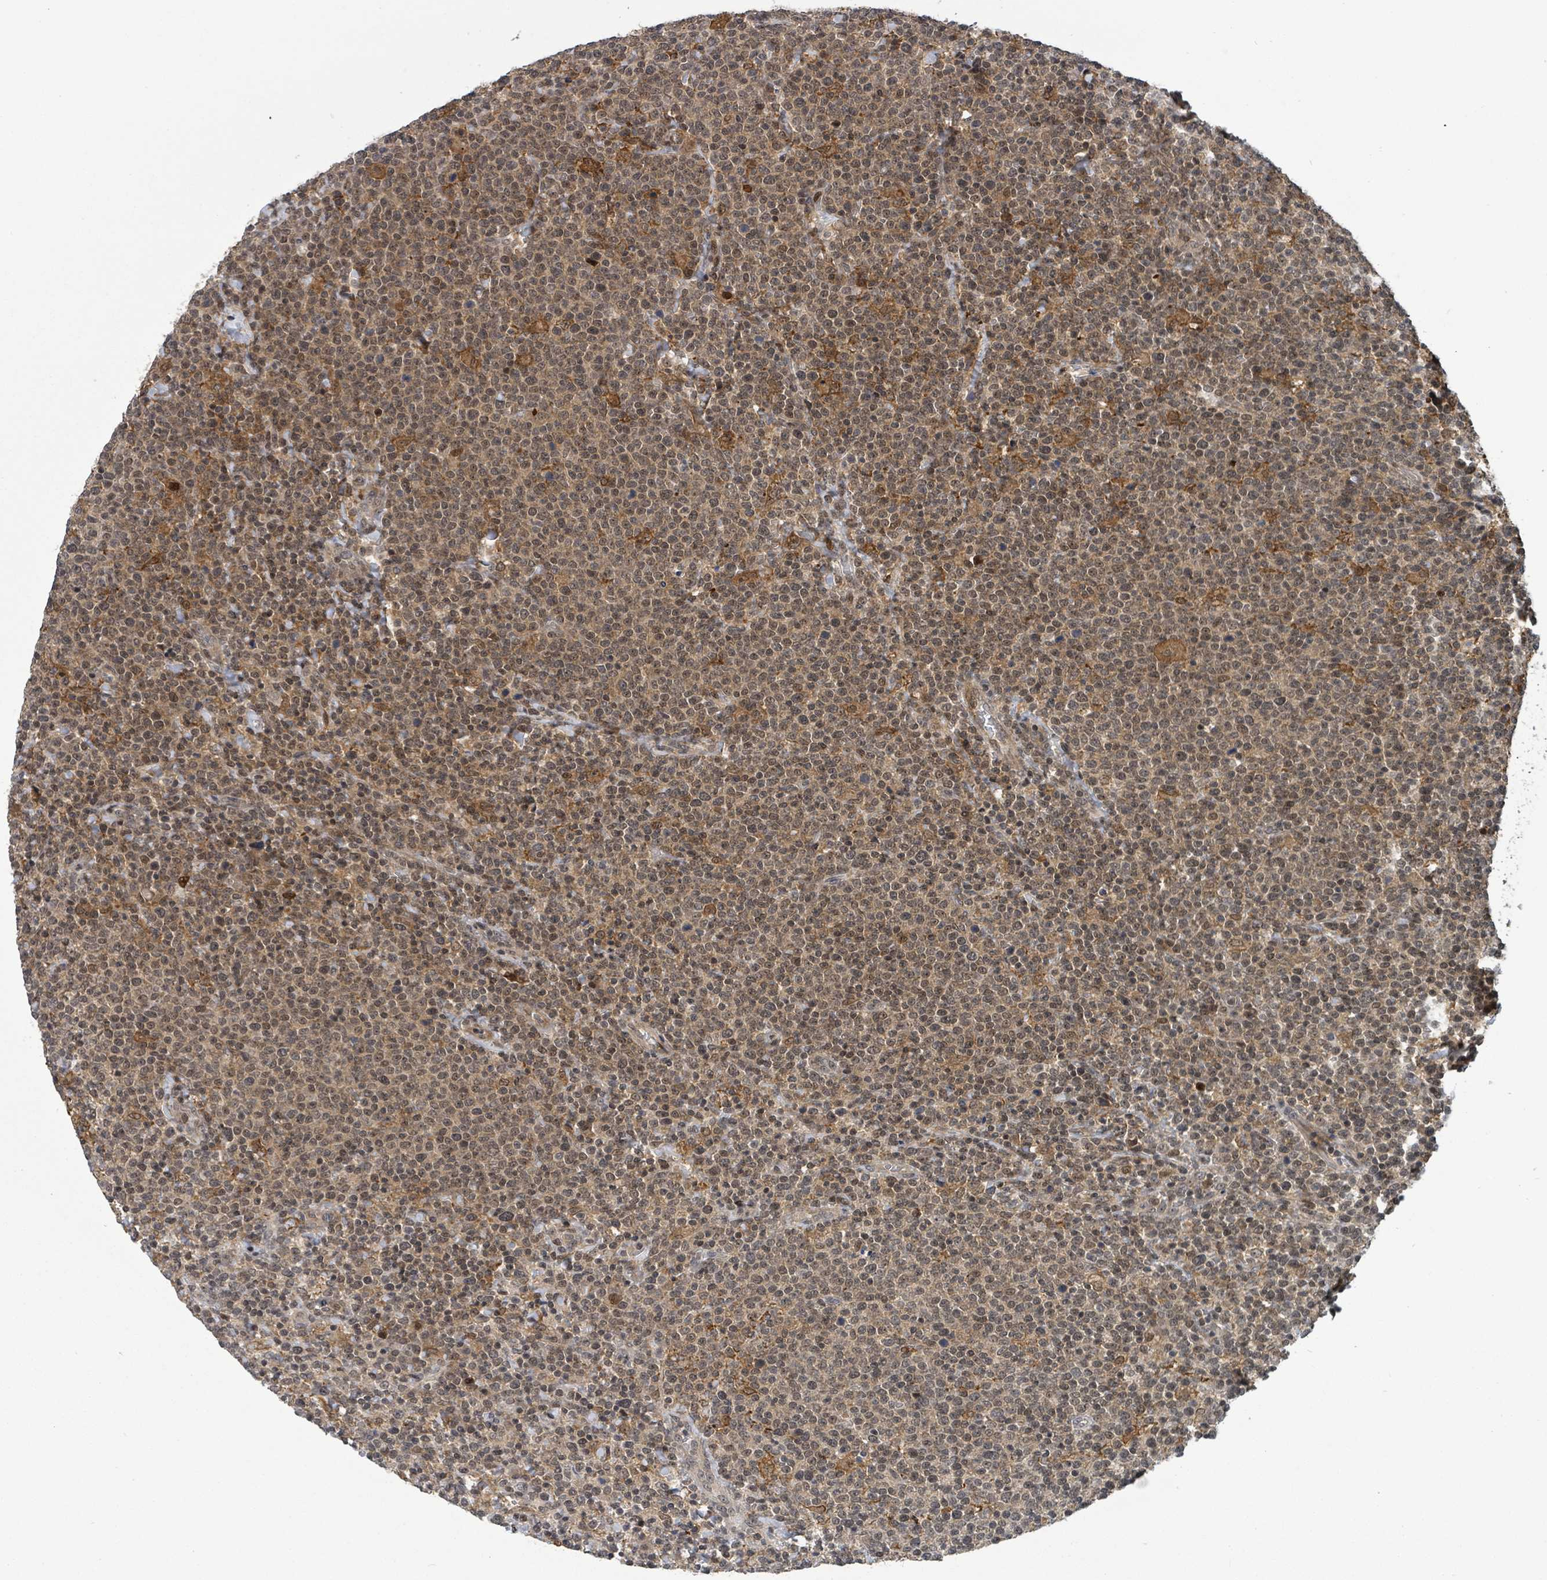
{"staining": {"intensity": "weak", "quantity": ">75%", "location": "nuclear"}, "tissue": "lymphoma", "cell_type": "Tumor cells", "image_type": "cancer", "snomed": [{"axis": "morphology", "description": "Malignant lymphoma, non-Hodgkin's type, High grade"}, {"axis": "topography", "description": "Lymph node"}], "caption": "Protein staining demonstrates weak nuclear staining in approximately >75% of tumor cells in lymphoma. The protein of interest is stained brown, and the nuclei are stained in blue (DAB (3,3'-diaminobenzidine) IHC with brightfield microscopy, high magnification).", "gene": "FBXO6", "patient": {"sex": "male", "age": 61}}